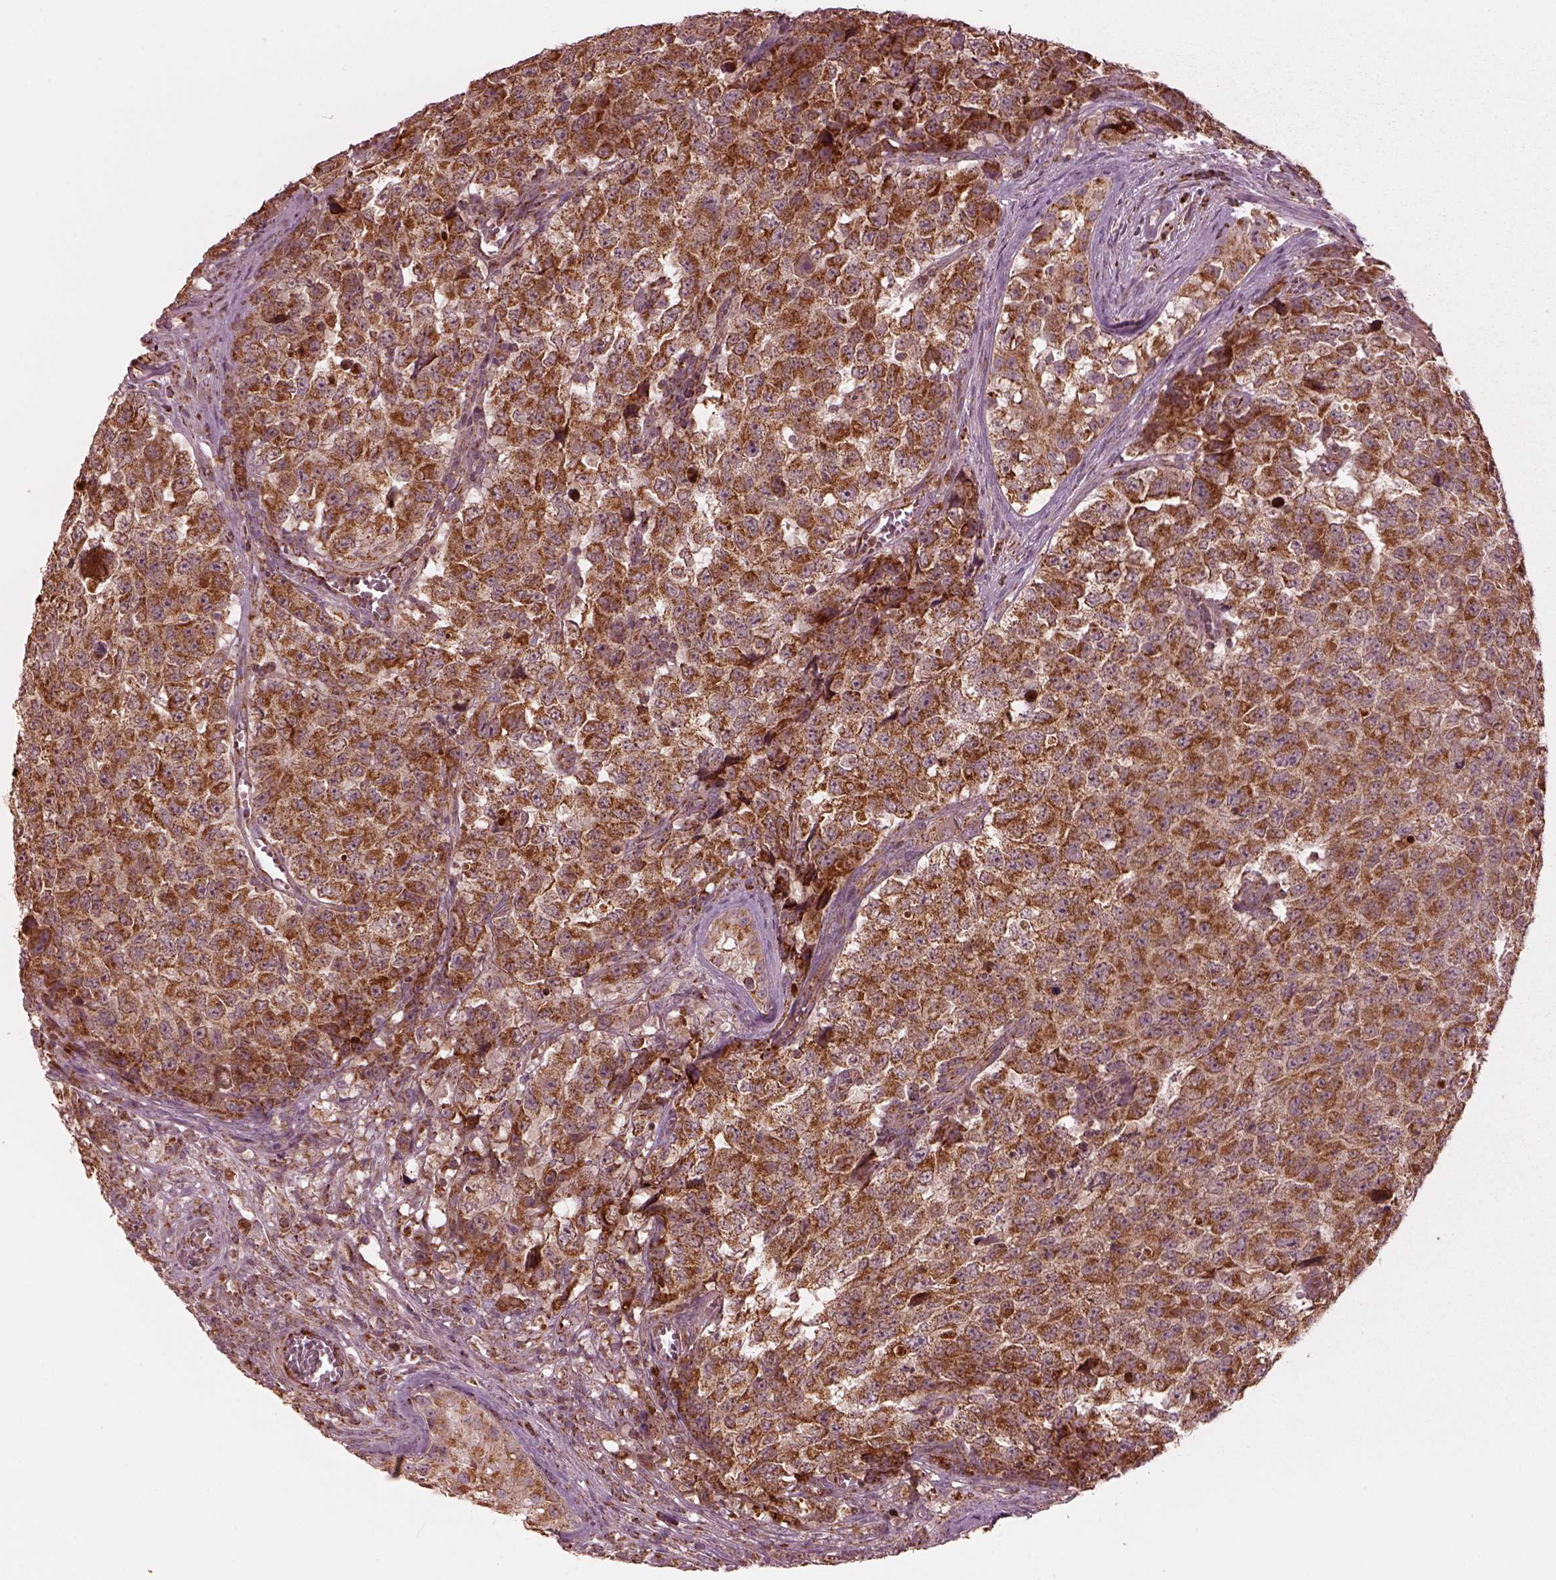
{"staining": {"intensity": "moderate", "quantity": ">75%", "location": "cytoplasmic/membranous"}, "tissue": "testis cancer", "cell_type": "Tumor cells", "image_type": "cancer", "snomed": [{"axis": "morphology", "description": "Carcinoma, Embryonal, NOS"}, {"axis": "topography", "description": "Testis"}], "caption": "A high-resolution histopathology image shows IHC staining of testis cancer (embryonal carcinoma), which displays moderate cytoplasmic/membranous positivity in about >75% of tumor cells. Nuclei are stained in blue.", "gene": "NDUFB10", "patient": {"sex": "male", "age": 23}}